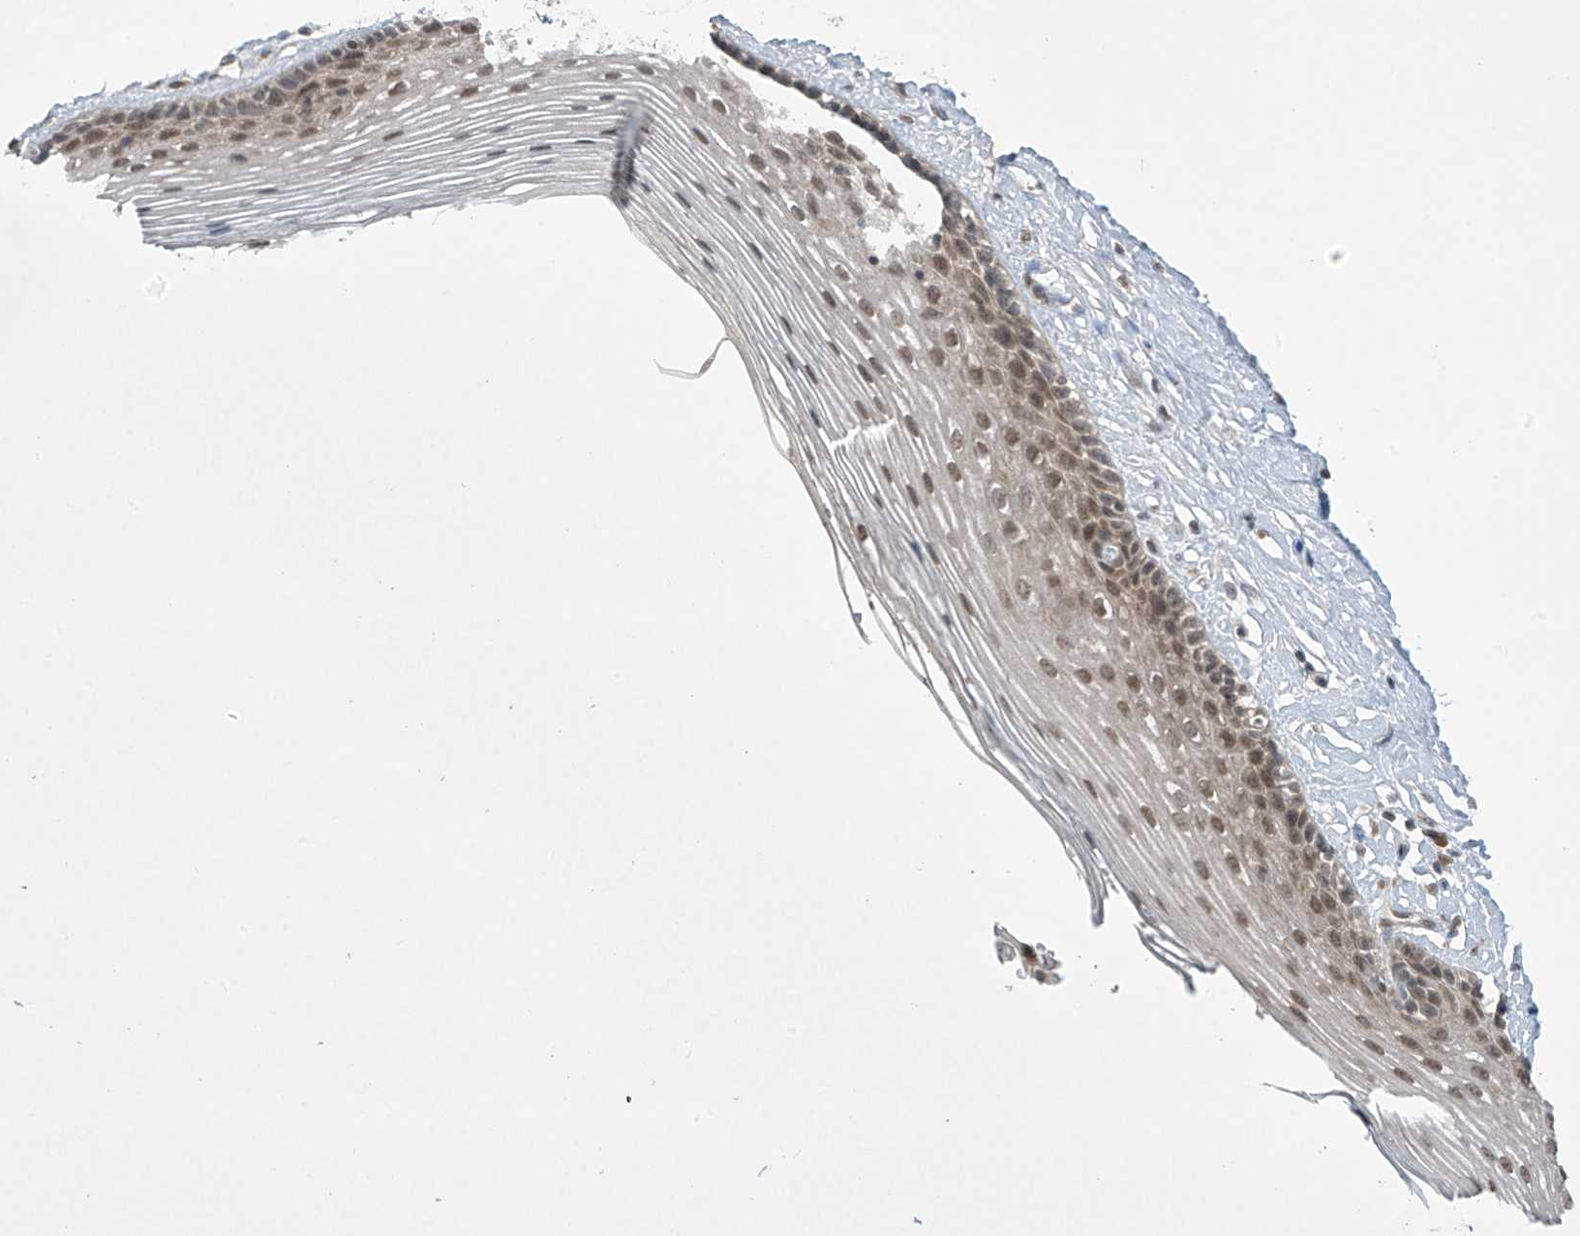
{"staining": {"intensity": "moderate", "quantity": "25%-75%", "location": "nuclear"}, "tissue": "vagina", "cell_type": "Squamous epithelial cells", "image_type": "normal", "snomed": [{"axis": "morphology", "description": "Normal tissue, NOS"}, {"axis": "topography", "description": "Vagina"}], "caption": "Benign vagina was stained to show a protein in brown. There is medium levels of moderate nuclear positivity in approximately 25%-75% of squamous epithelial cells. Ihc stains the protein in brown and the nuclei are stained blue.", "gene": "LCOR", "patient": {"sex": "female", "age": 46}}